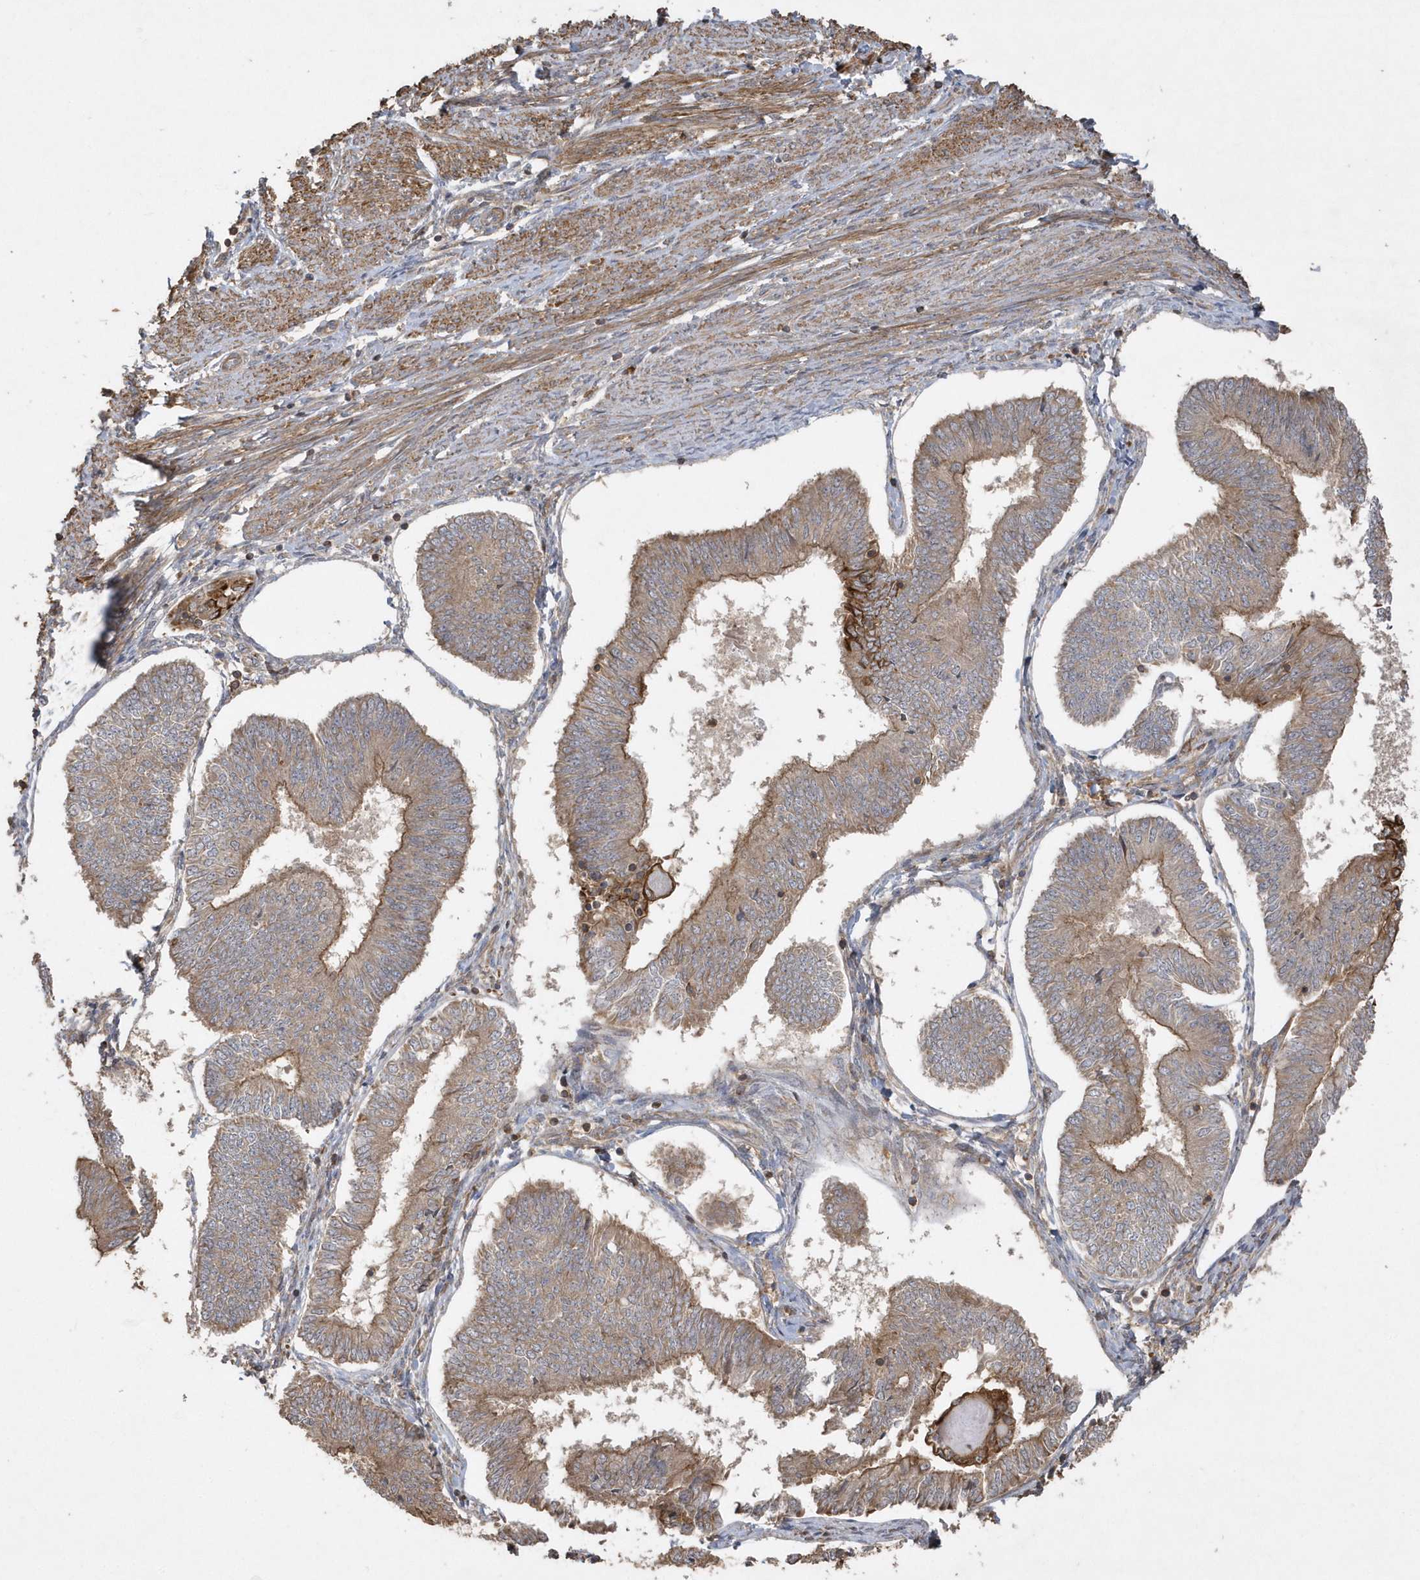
{"staining": {"intensity": "weak", "quantity": ">75%", "location": "cytoplasmic/membranous"}, "tissue": "endometrial cancer", "cell_type": "Tumor cells", "image_type": "cancer", "snomed": [{"axis": "morphology", "description": "Adenocarcinoma, NOS"}, {"axis": "topography", "description": "Endometrium"}], "caption": "Brown immunohistochemical staining in endometrial cancer (adenocarcinoma) shows weak cytoplasmic/membranous staining in about >75% of tumor cells.", "gene": "SENP8", "patient": {"sex": "female", "age": 58}}